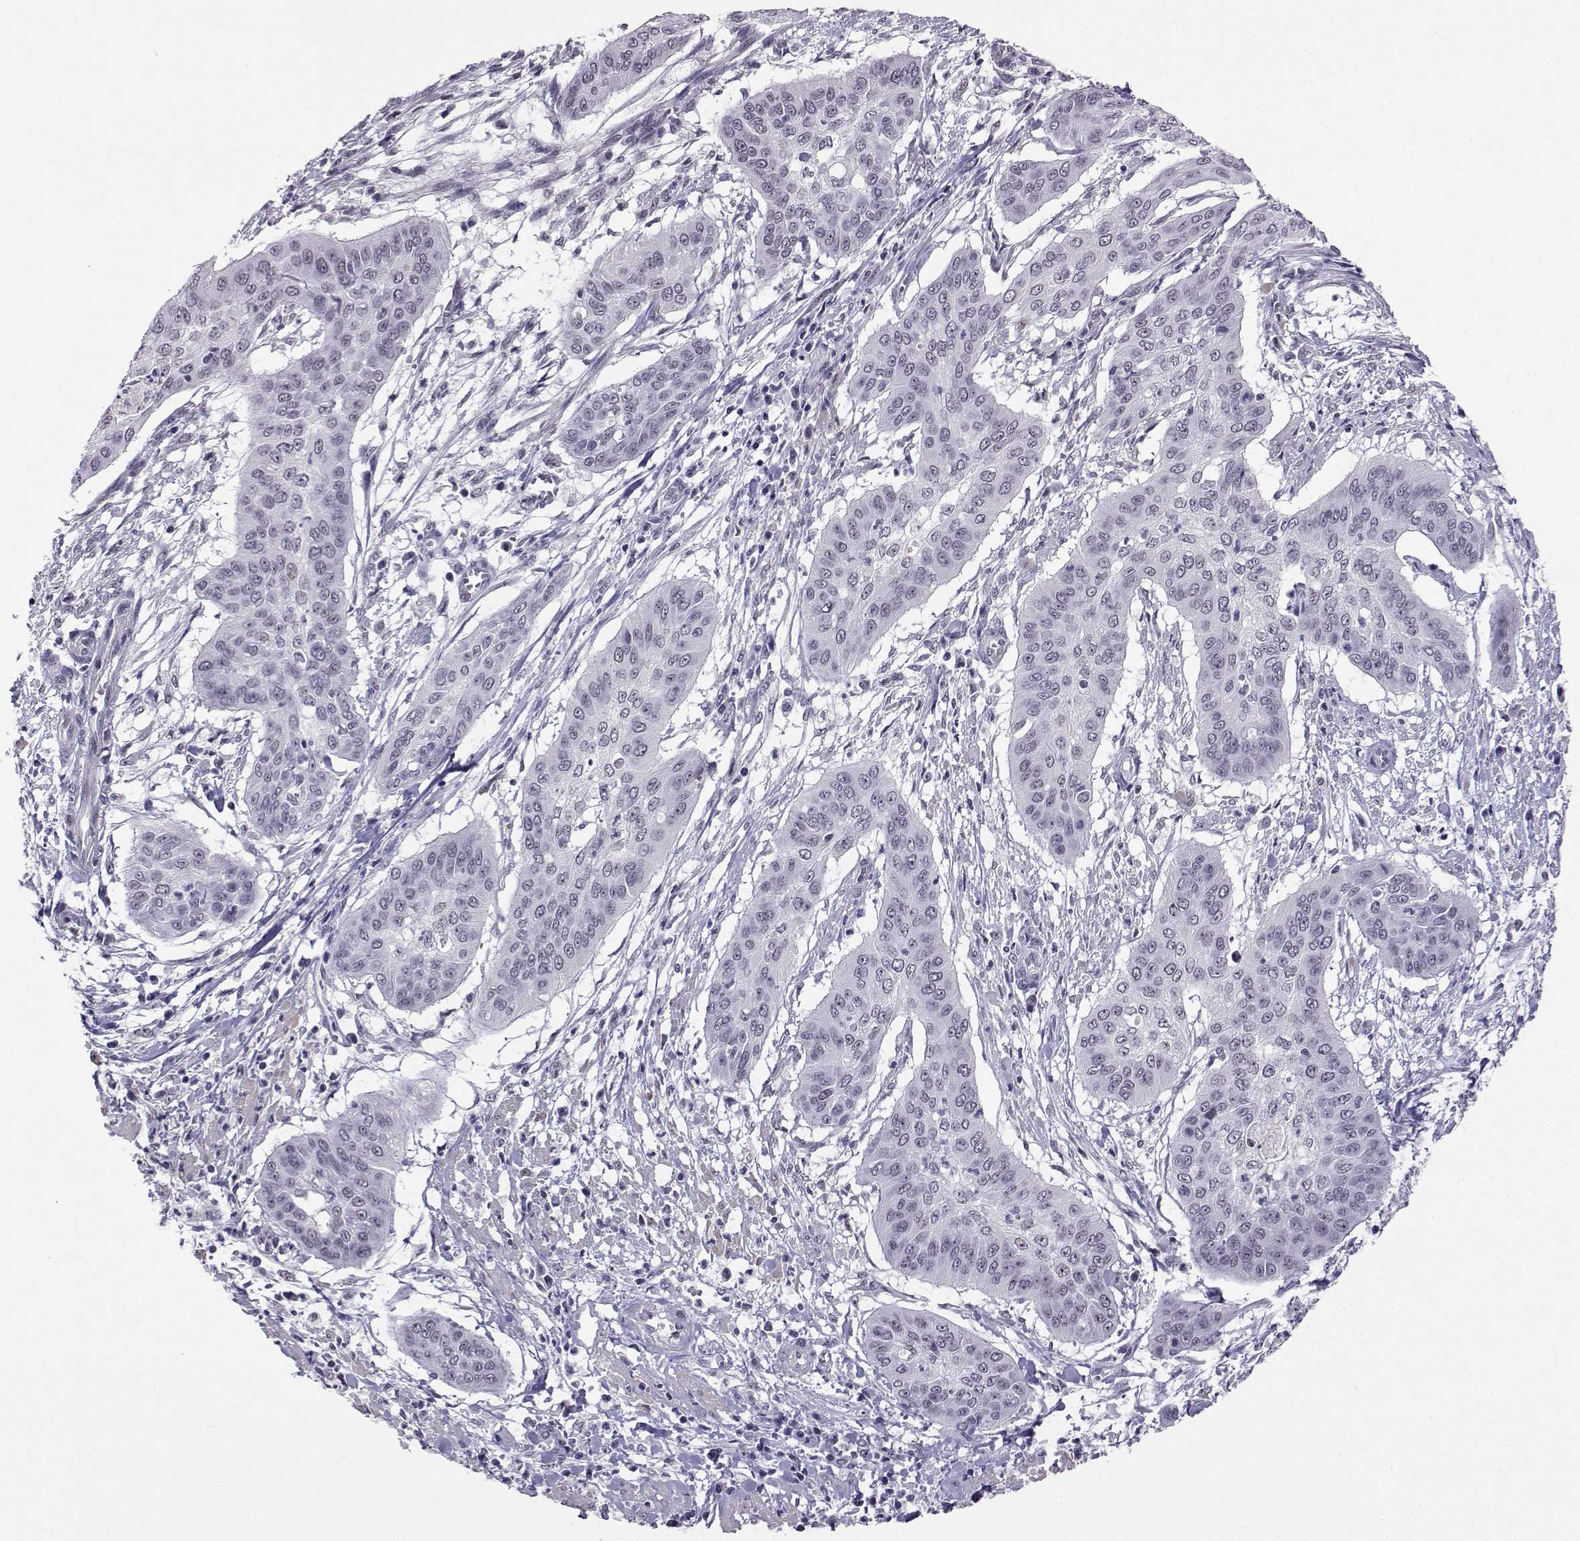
{"staining": {"intensity": "negative", "quantity": "none", "location": "none"}, "tissue": "cervical cancer", "cell_type": "Tumor cells", "image_type": "cancer", "snomed": [{"axis": "morphology", "description": "Squamous cell carcinoma, NOS"}, {"axis": "topography", "description": "Cervix"}], "caption": "Immunohistochemistry (IHC) of cervical cancer displays no positivity in tumor cells.", "gene": "MED26", "patient": {"sex": "female", "age": 39}}